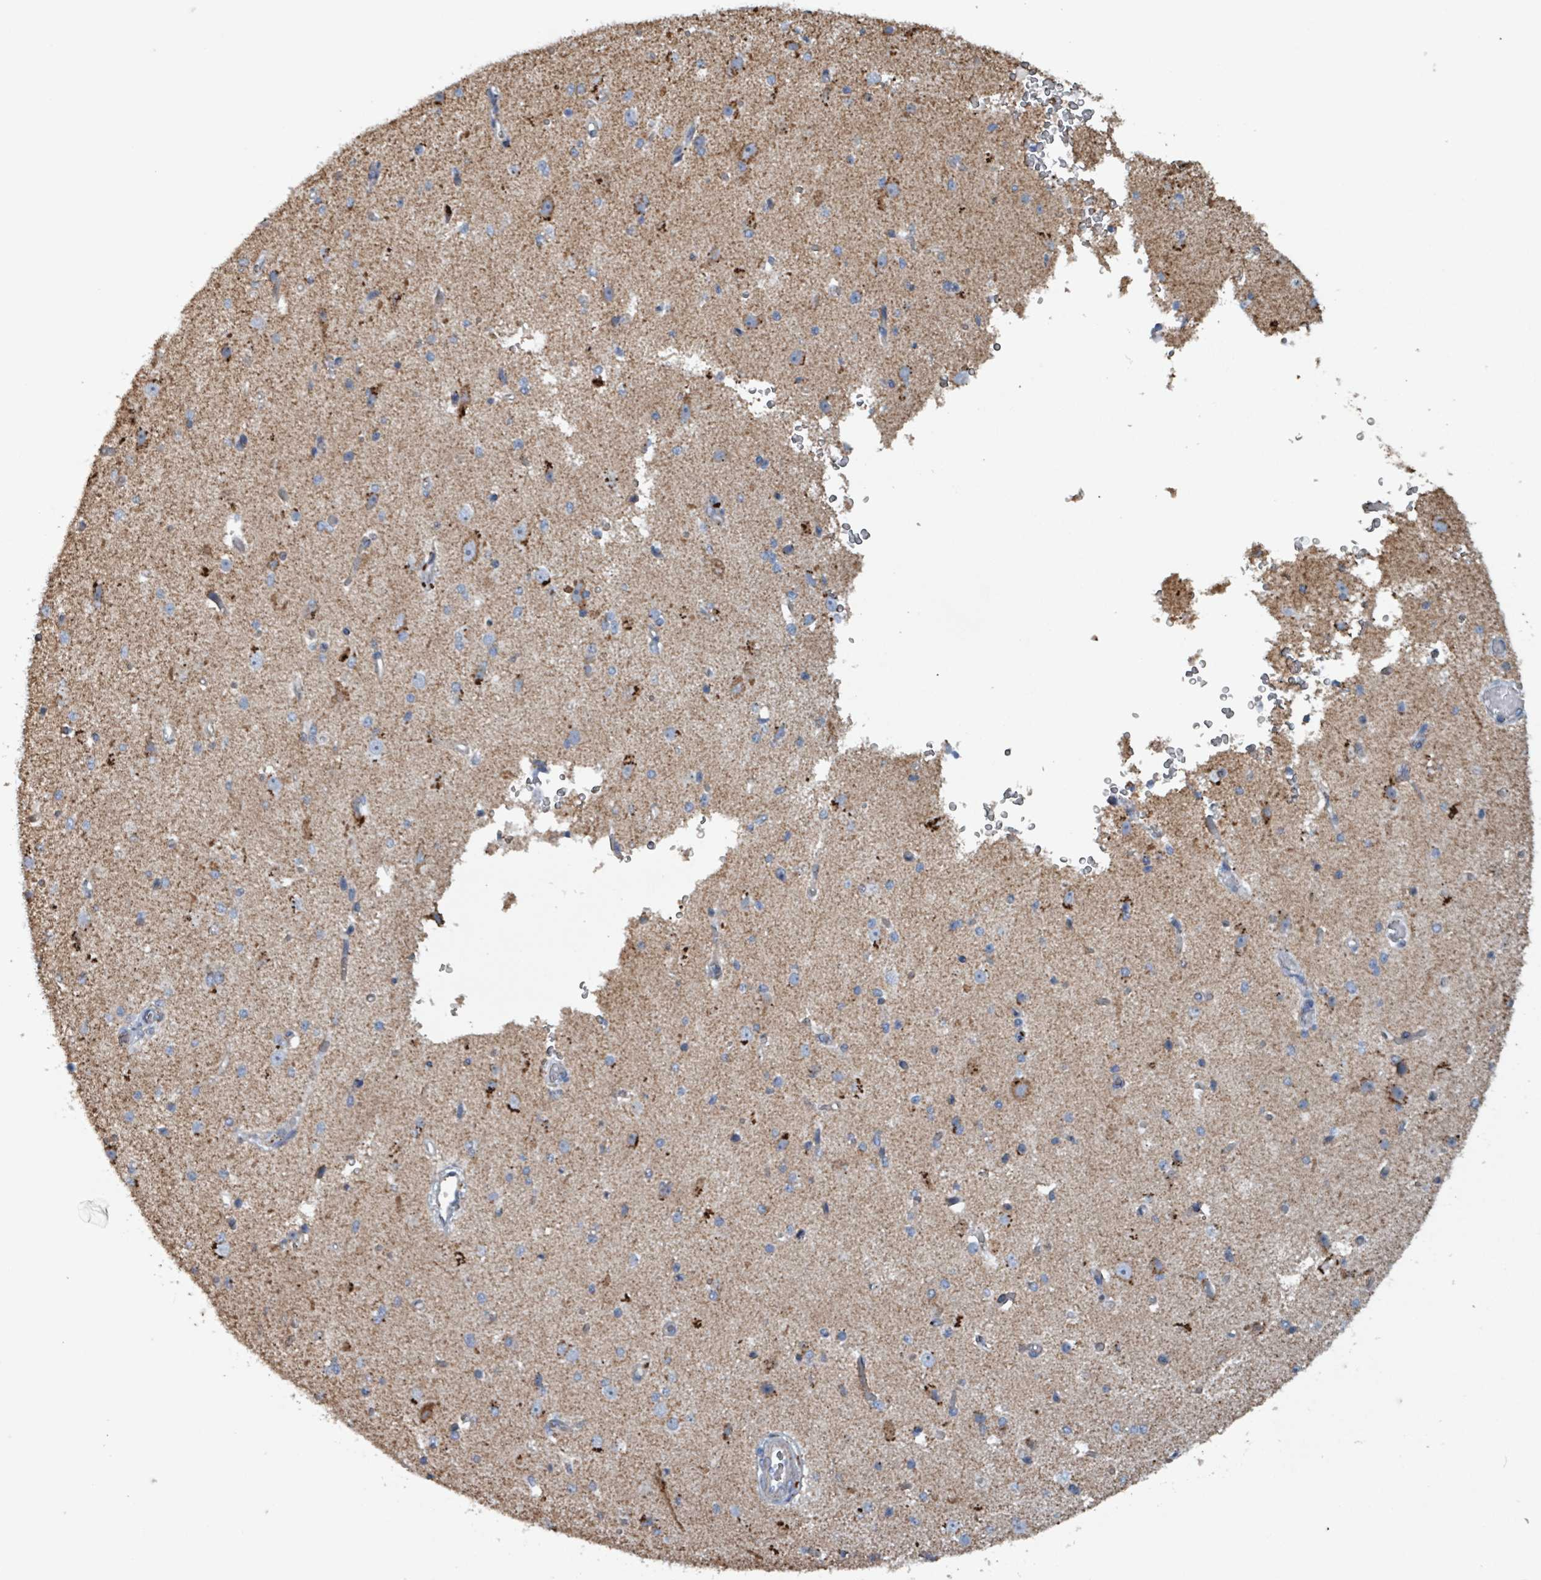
{"staining": {"intensity": "negative", "quantity": "none", "location": "none"}, "tissue": "cerebral cortex", "cell_type": "Endothelial cells", "image_type": "normal", "snomed": [{"axis": "morphology", "description": "Normal tissue, NOS"}, {"axis": "morphology", "description": "Inflammation, NOS"}, {"axis": "topography", "description": "Cerebral cortex"}], "caption": "Micrograph shows no protein expression in endothelial cells of benign cerebral cortex. (DAB immunohistochemistry (IHC), high magnification).", "gene": "ABHD18", "patient": {"sex": "male", "age": 6}}